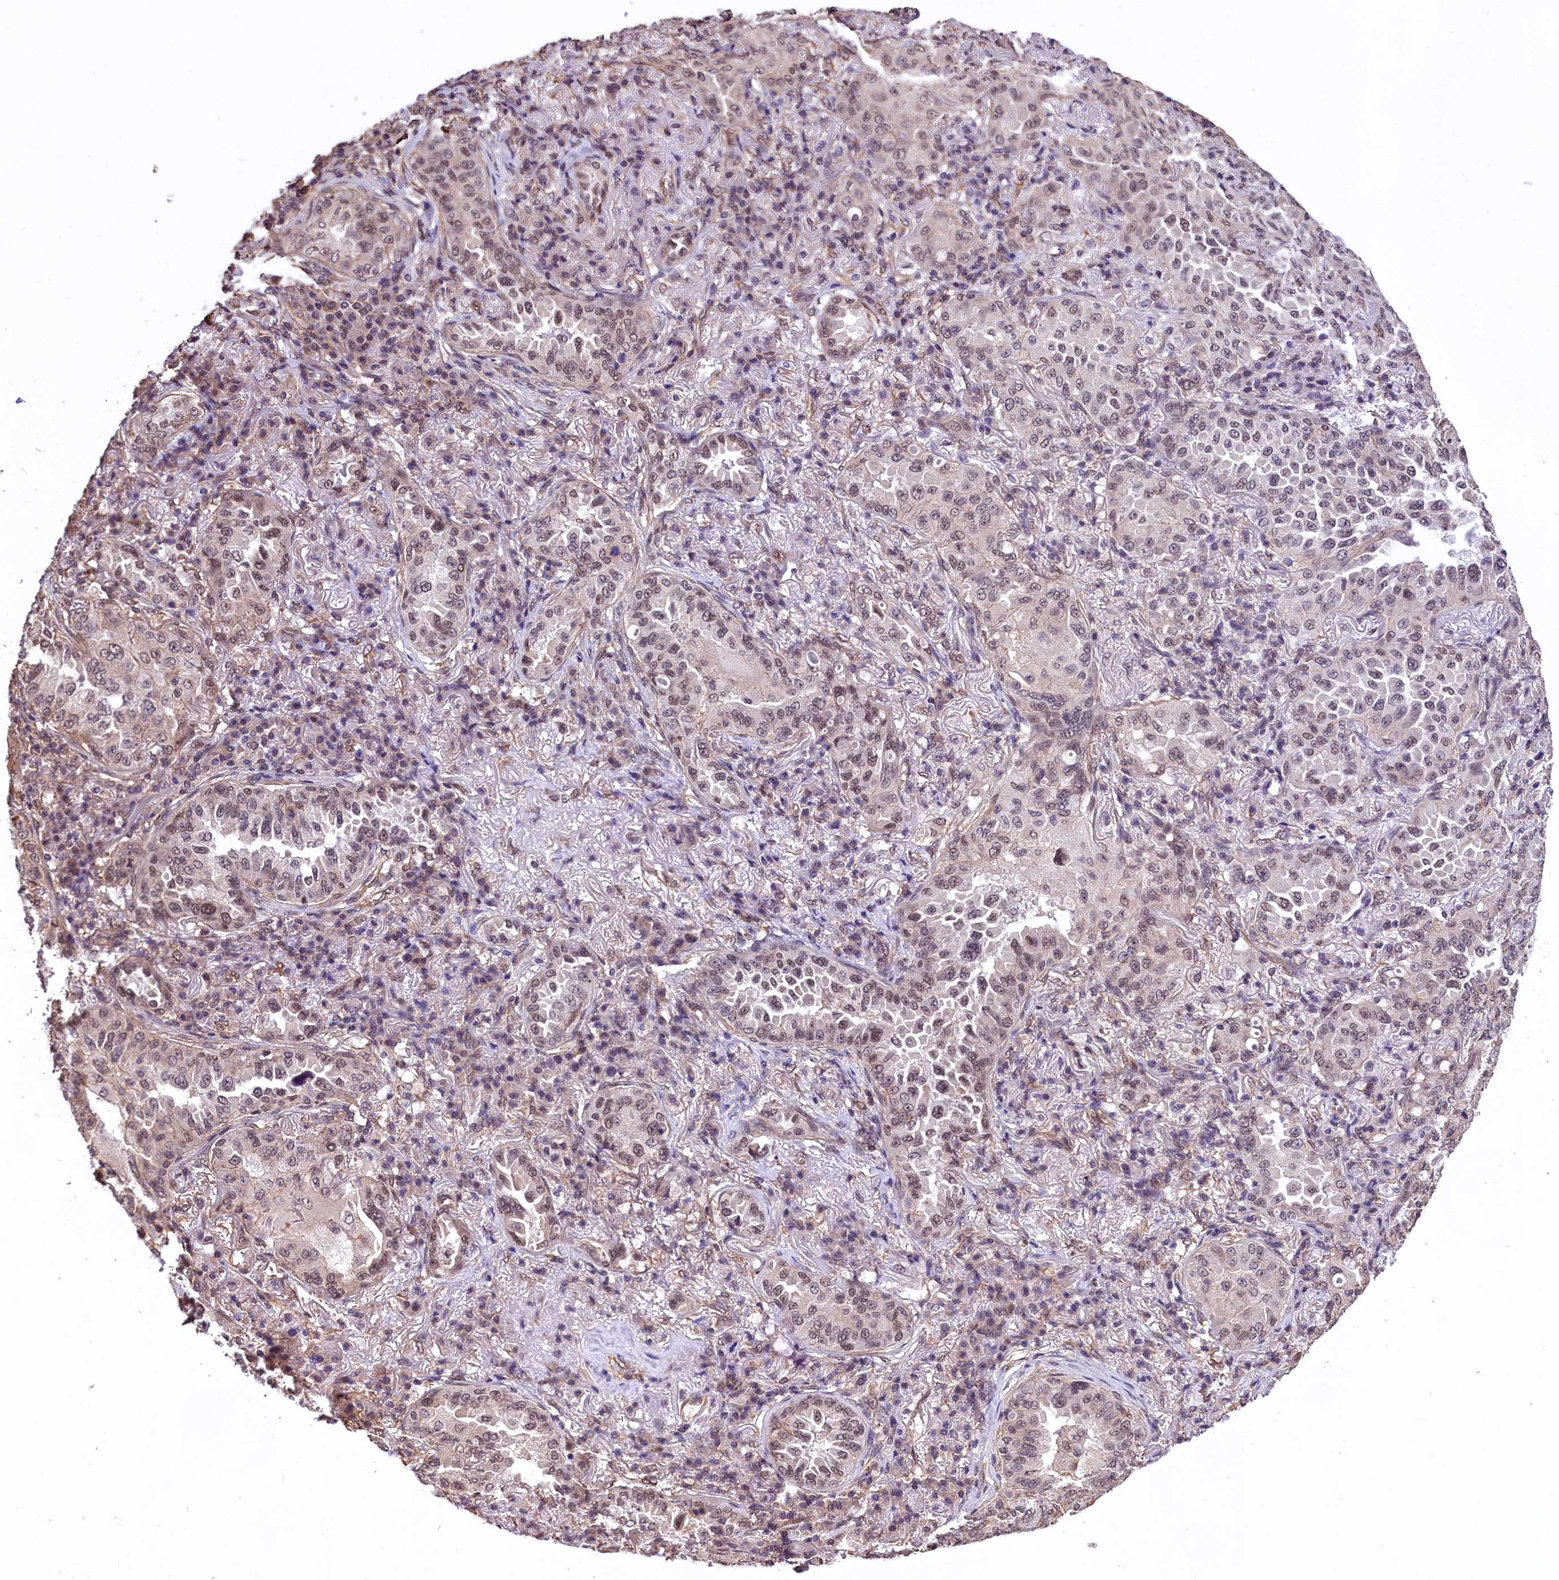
{"staining": {"intensity": "moderate", "quantity": ">75%", "location": "nuclear"}, "tissue": "lung cancer", "cell_type": "Tumor cells", "image_type": "cancer", "snomed": [{"axis": "morphology", "description": "Adenocarcinoma, NOS"}, {"axis": "topography", "description": "Lung"}], "caption": "An immunohistochemistry photomicrograph of tumor tissue is shown. Protein staining in brown shows moderate nuclear positivity in adenocarcinoma (lung) within tumor cells.", "gene": "ZC3H4", "patient": {"sex": "female", "age": 69}}